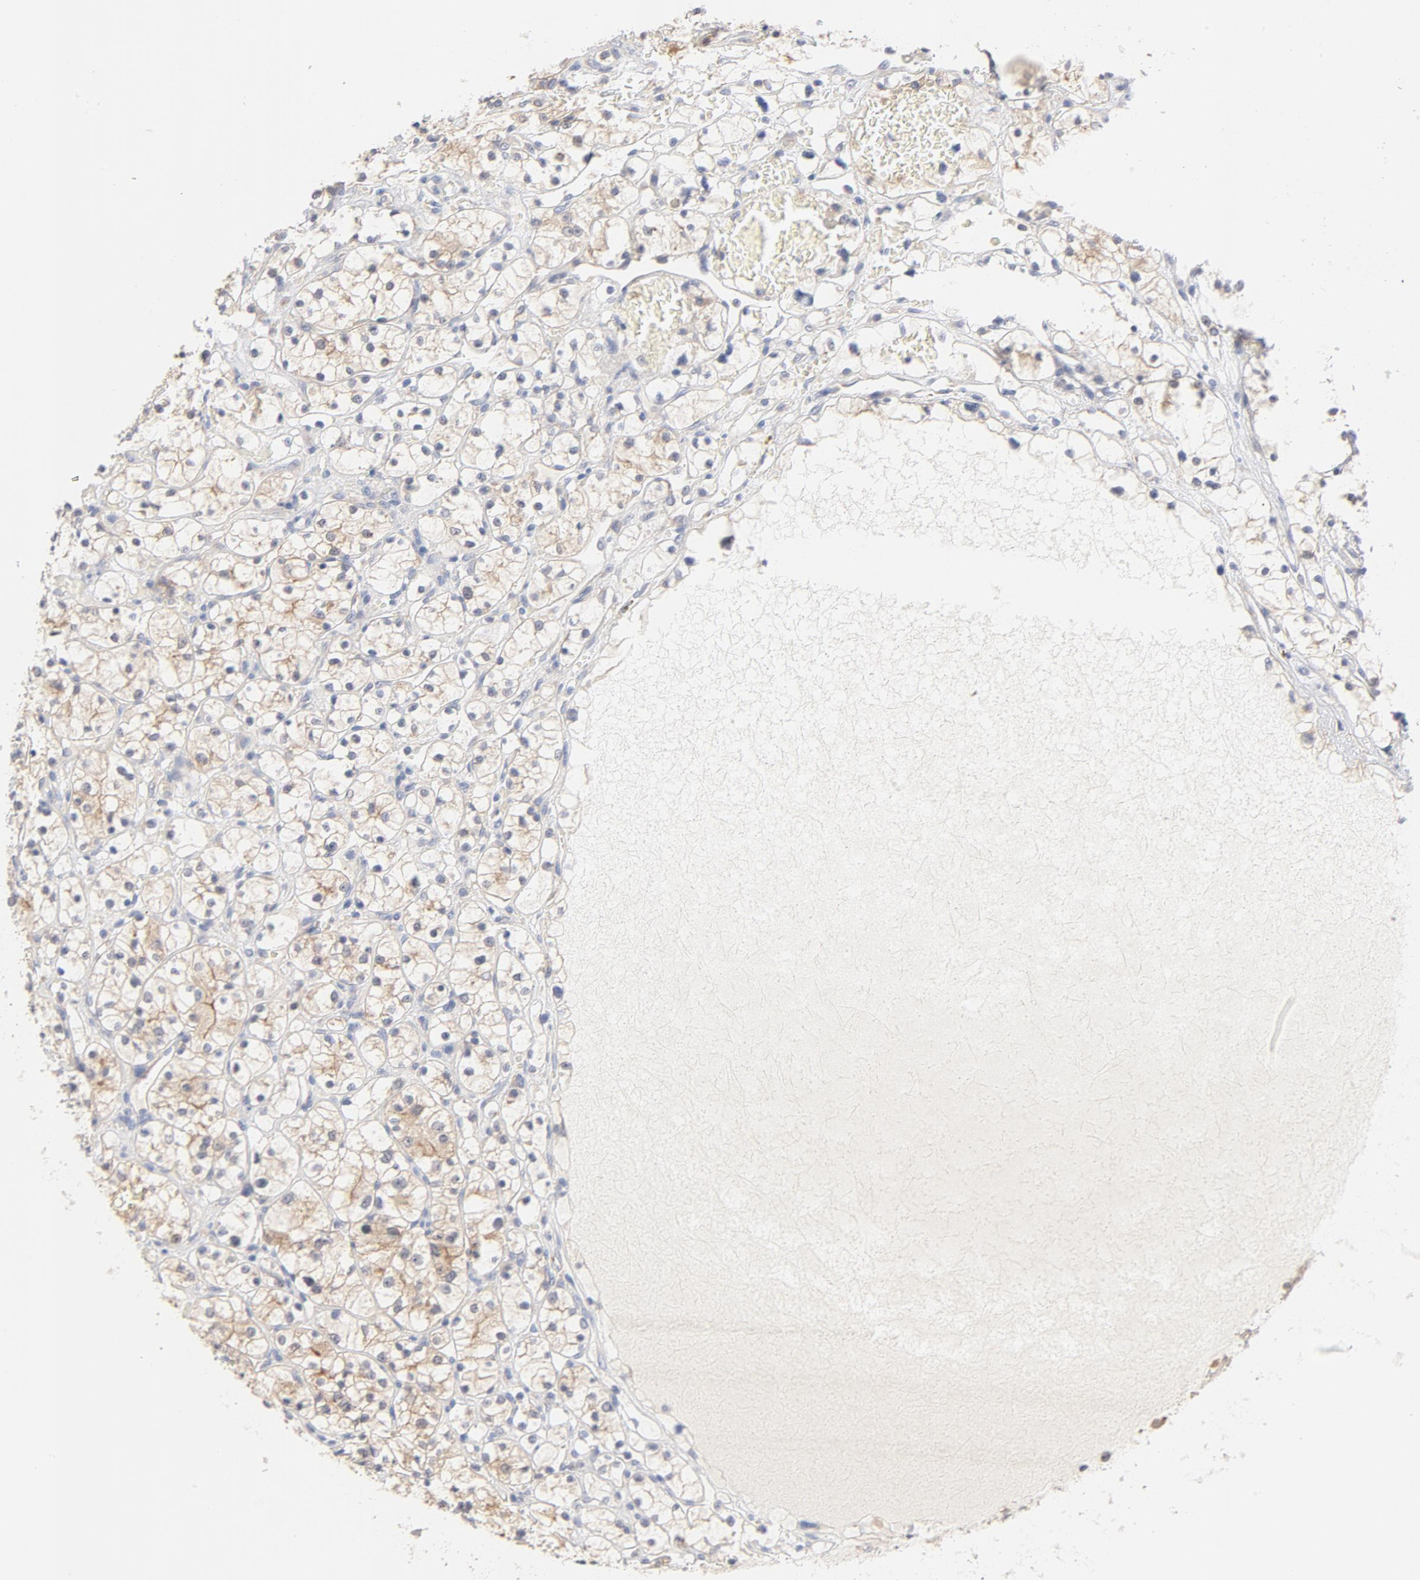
{"staining": {"intensity": "weak", "quantity": "<25%", "location": "cytoplasmic/membranous"}, "tissue": "renal cancer", "cell_type": "Tumor cells", "image_type": "cancer", "snomed": [{"axis": "morphology", "description": "Adenocarcinoma, NOS"}, {"axis": "topography", "description": "Kidney"}], "caption": "IHC image of neoplastic tissue: human adenocarcinoma (renal) stained with DAB reveals no significant protein expression in tumor cells.", "gene": "SETD3", "patient": {"sex": "female", "age": 60}}